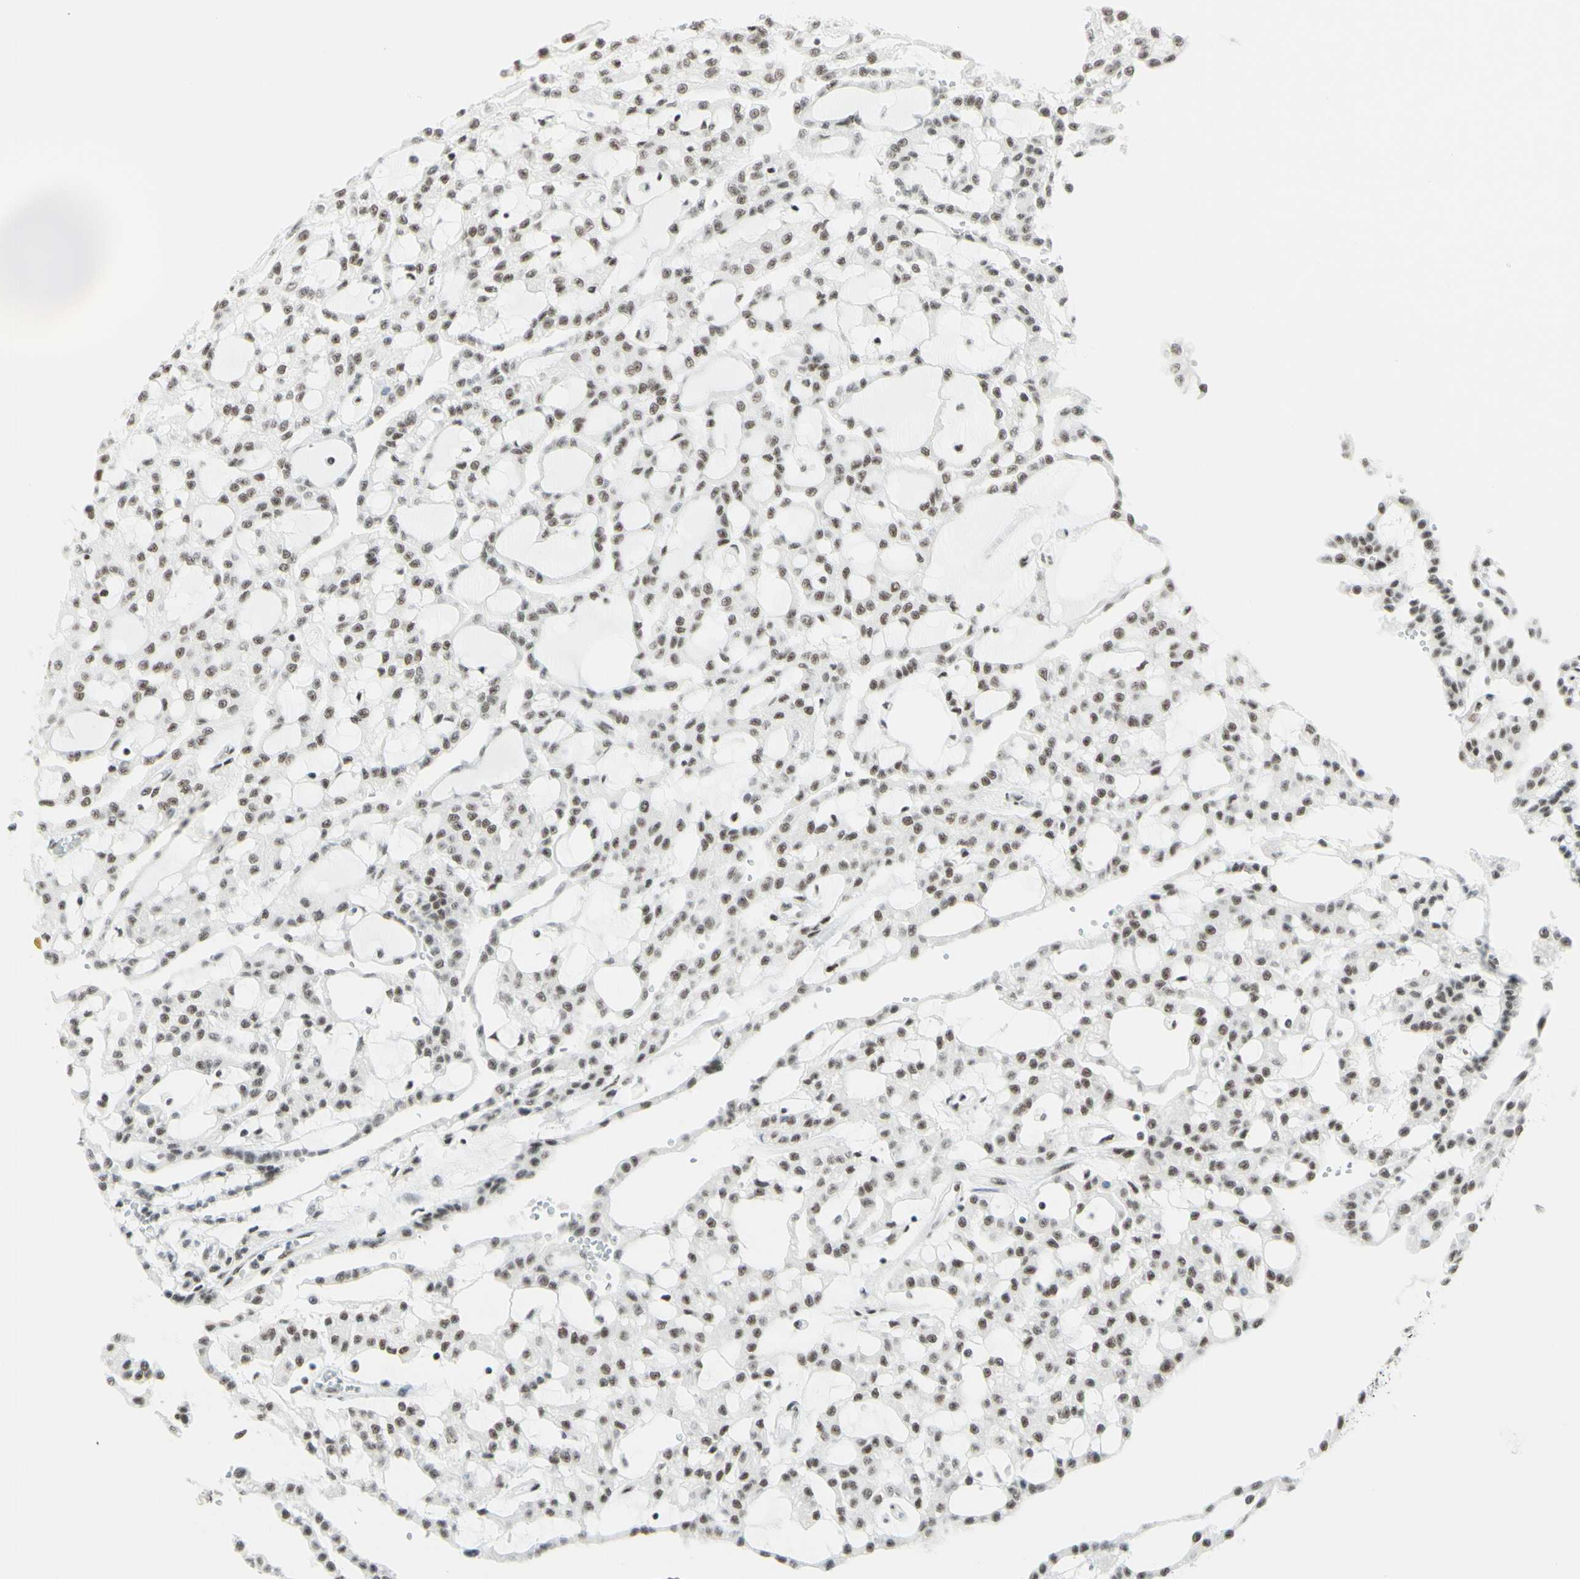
{"staining": {"intensity": "negative", "quantity": "none", "location": "none"}, "tissue": "renal cancer", "cell_type": "Tumor cells", "image_type": "cancer", "snomed": [{"axis": "morphology", "description": "Adenocarcinoma, NOS"}, {"axis": "topography", "description": "Kidney"}], "caption": "DAB (3,3'-diaminobenzidine) immunohistochemical staining of renal adenocarcinoma shows no significant staining in tumor cells.", "gene": "WTAP", "patient": {"sex": "male", "age": 63}}